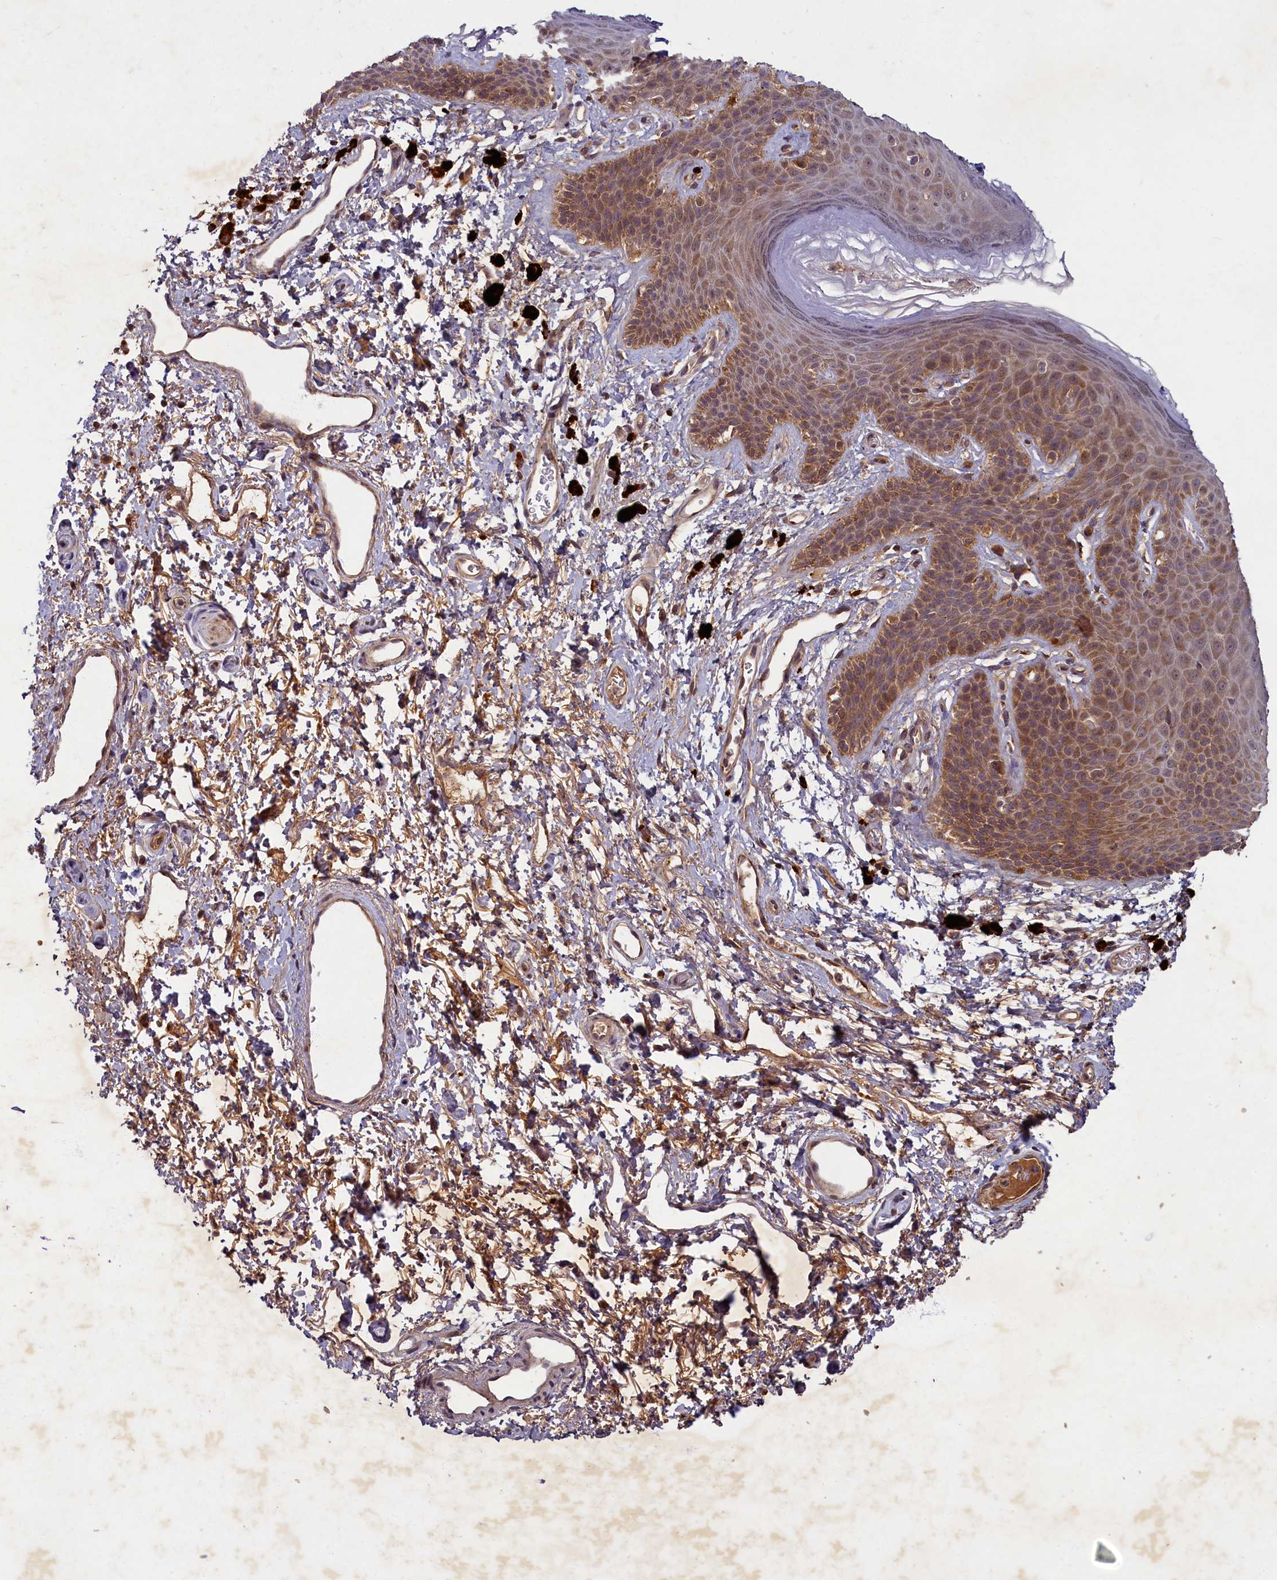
{"staining": {"intensity": "moderate", "quantity": "25%-75%", "location": "cytoplasmic/membranous"}, "tissue": "skin", "cell_type": "Epidermal cells", "image_type": "normal", "snomed": [{"axis": "morphology", "description": "Normal tissue, NOS"}, {"axis": "topography", "description": "Anal"}], "caption": "Moderate cytoplasmic/membranous positivity is present in approximately 25%-75% of epidermal cells in normal skin. The staining was performed using DAB to visualize the protein expression in brown, while the nuclei were stained in blue with hematoxylin (Magnification: 20x).", "gene": "BICD1", "patient": {"sex": "female", "age": 46}}